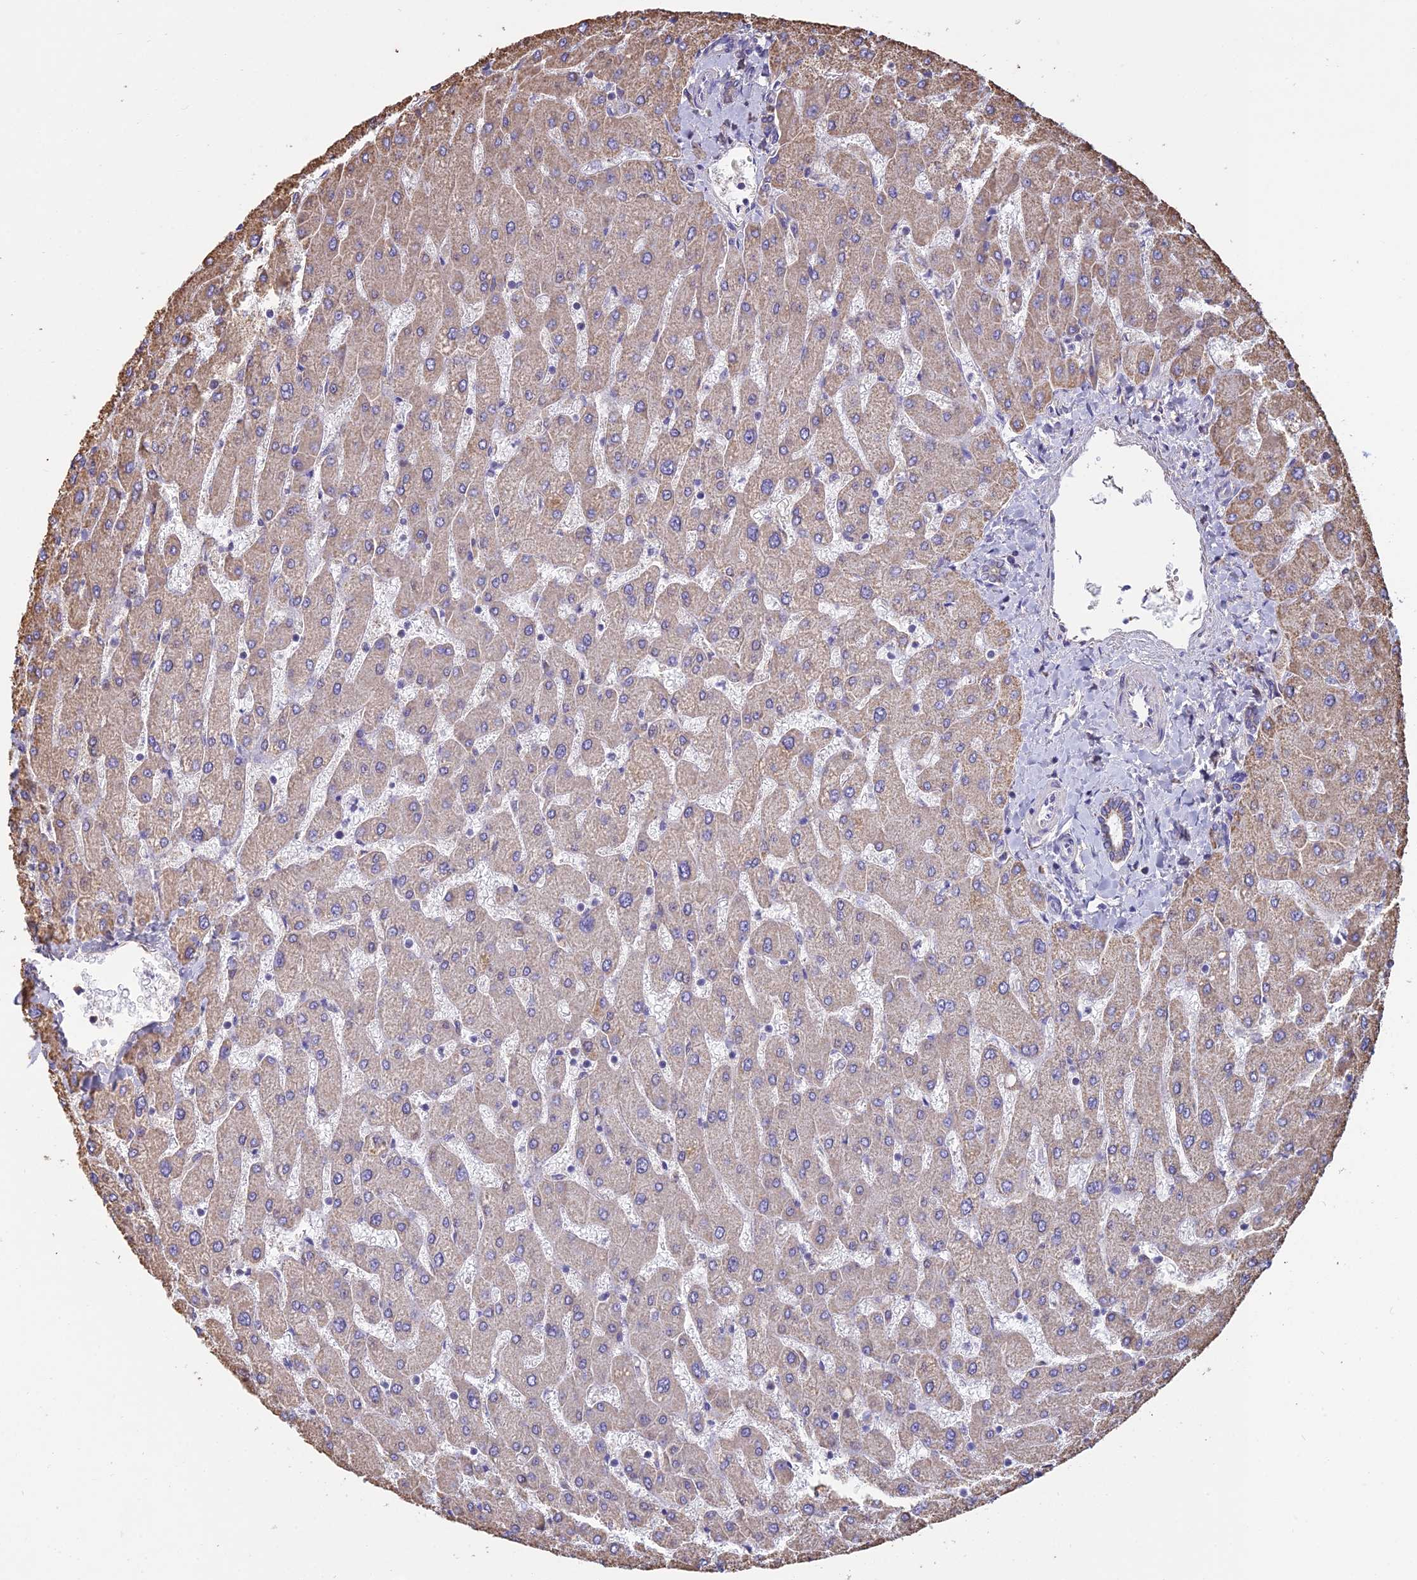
{"staining": {"intensity": "weak", "quantity": ">75%", "location": "cytoplasmic/membranous"}, "tissue": "liver", "cell_type": "Cholangiocytes", "image_type": "normal", "snomed": [{"axis": "morphology", "description": "Normal tissue, NOS"}, {"axis": "topography", "description": "Liver"}], "caption": "Cholangiocytes display low levels of weak cytoplasmic/membranous positivity in approximately >75% of cells in benign human liver.", "gene": "OR2W3", "patient": {"sex": "male", "age": 55}}